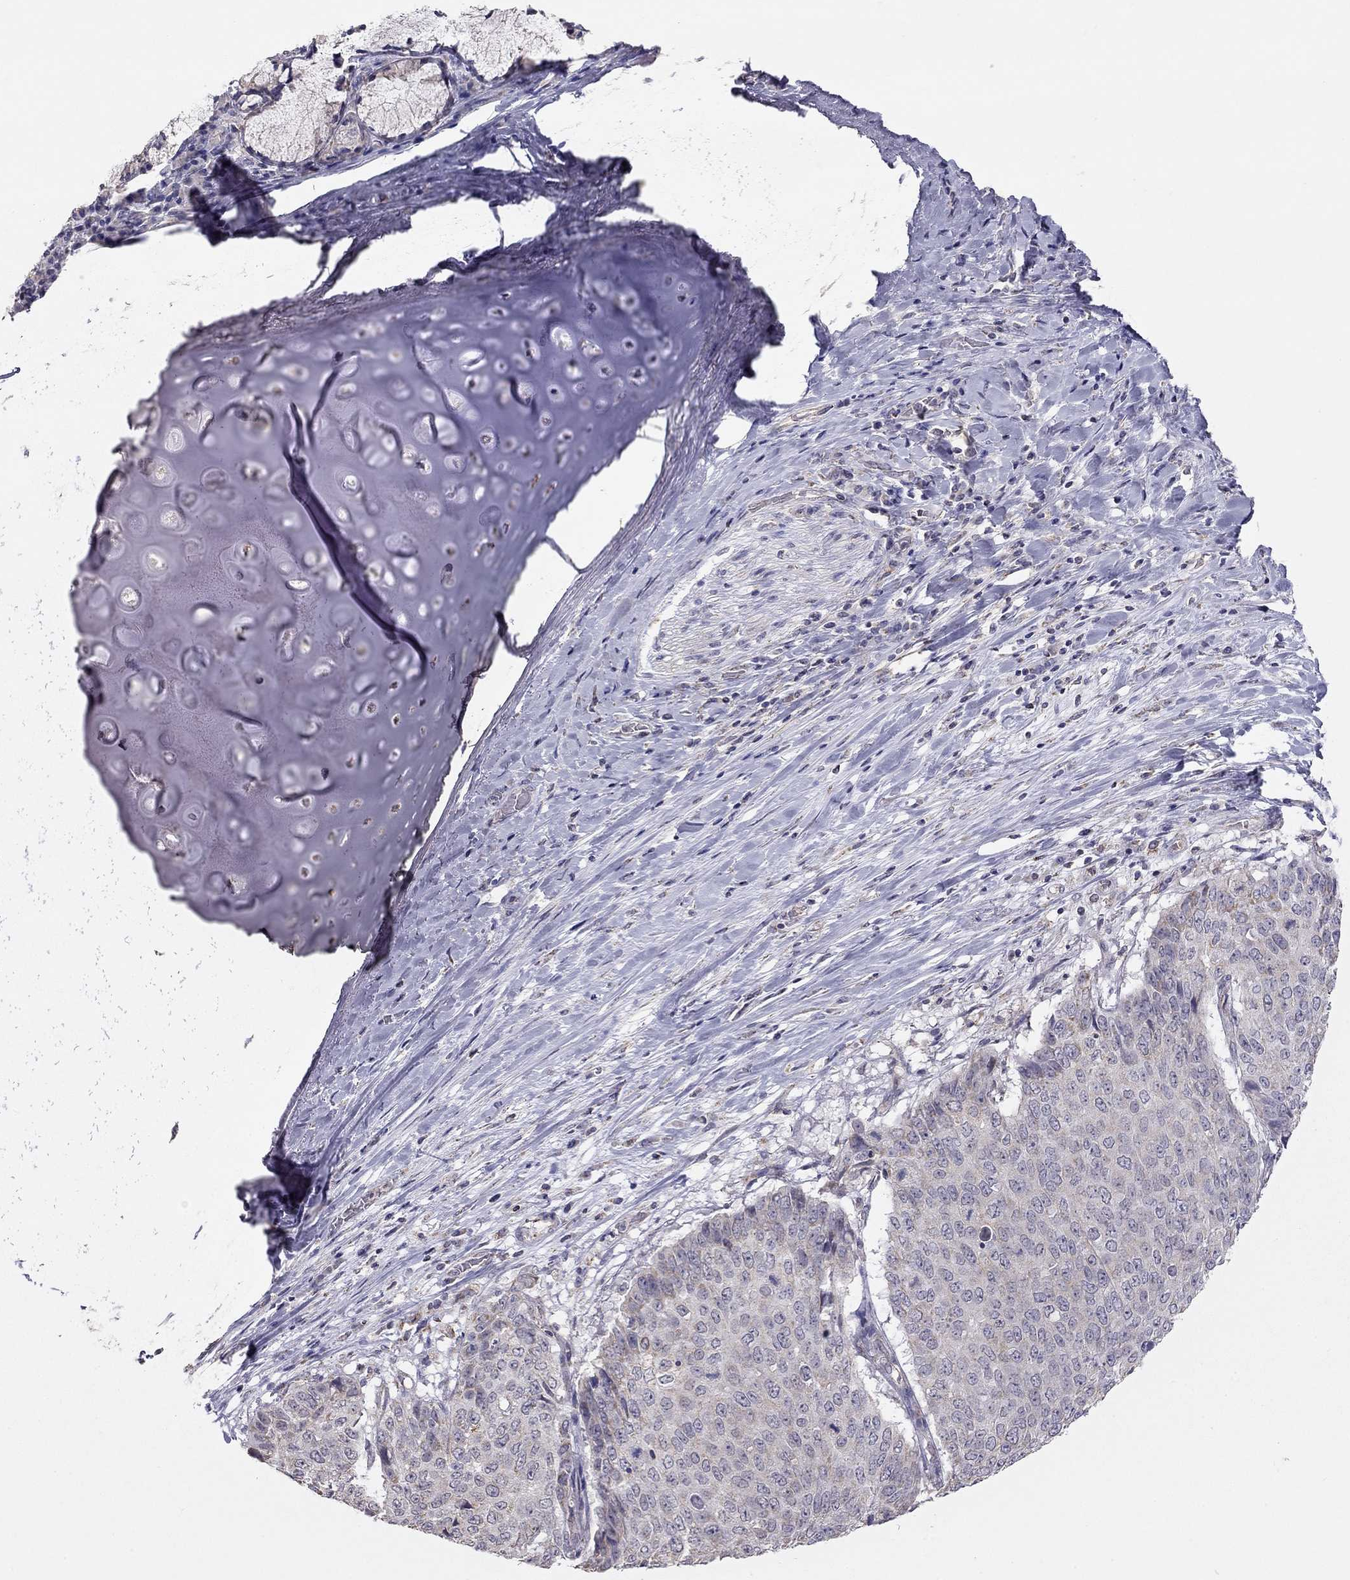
{"staining": {"intensity": "negative", "quantity": "none", "location": "none"}, "tissue": "lung cancer", "cell_type": "Tumor cells", "image_type": "cancer", "snomed": [{"axis": "morphology", "description": "Normal tissue, NOS"}, {"axis": "morphology", "description": "Squamous cell carcinoma, NOS"}, {"axis": "topography", "description": "Bronchus"}, {"axis": "topography", "description": "Lung"}], "caption": "Protein analysis of lung squamous cell carcinoma demonstrates no significant staining in tumor cells.", "gene": "LRIT3", "patient": {"sex": "male", "age": 64}}